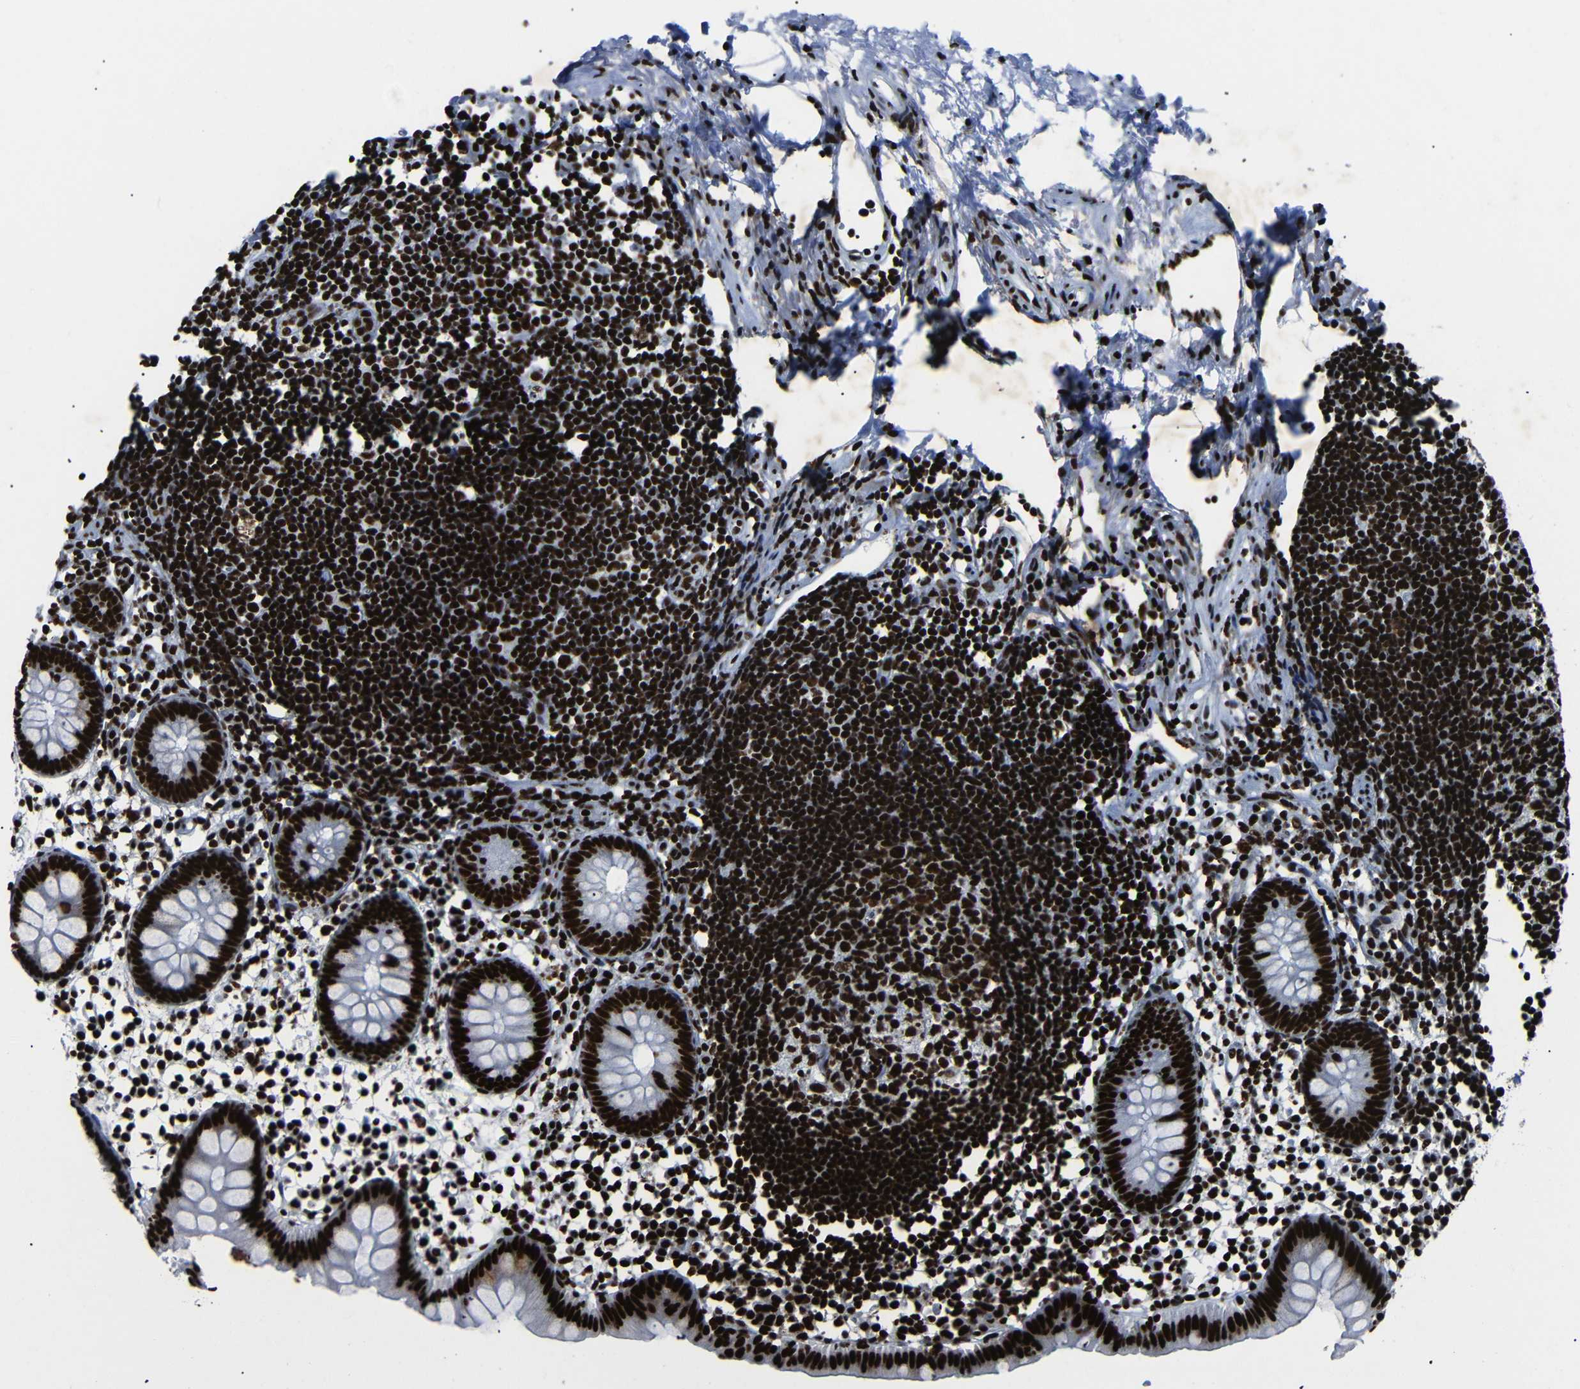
{"staining": {"intensity": "strong", "quantity": ">75%", "location": "nuclear"}, "tissue": "appendix", "cell_type": "Glandular cells", "image_type": "normal", "snomed": [{"axis": "morphology", "description": "Normal tissue, NOS"}, {"axis": "topography", "description": "Appendix"}], "caption": "About >75% of glandular cells in benign appendix exhibit strong nuclear protein expression as visualized by brown immunohistochemical staining.", "gene": "SRSF1", "patient": {"sex": "female", "age": 20}}